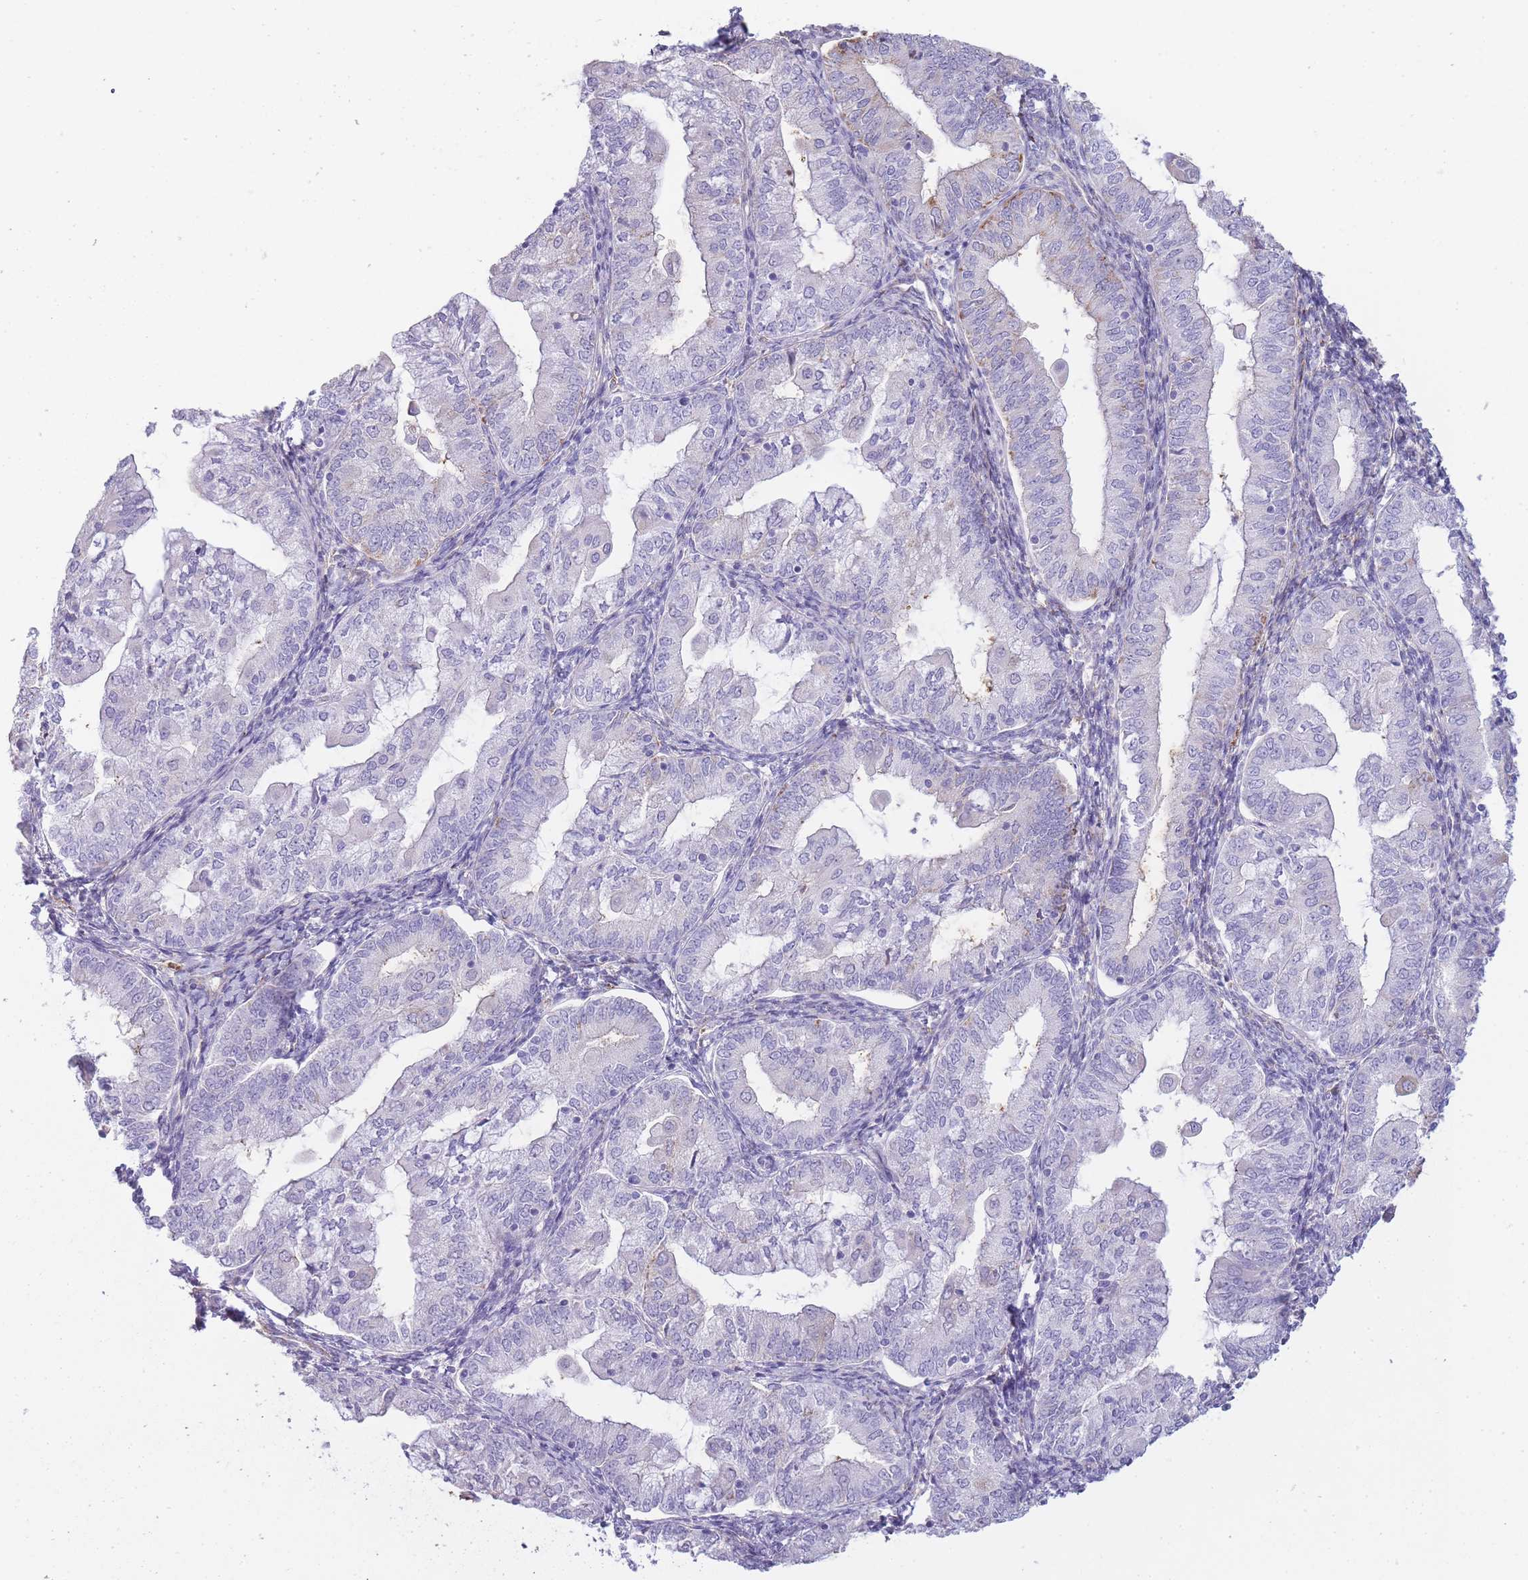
{"staining": {"intensity": "strong", "quantity": "25%-75%", "location": "cytoplasmic/membranous"}, "tissue": "endometrial cancer", "cell_type": "Tumor cells", "image_type": "cancer", "snomed": [{"axis": "morphology", "description": "Adenocarcinoma, NOS"}, {"axis": "topography", "description": "Endometrium"}], "caption": "This image demonstrates immunohistochemistry staining of endometrial adenocarcinoma, with high strong cytoplasmic/membranous expression in about 25%-75% of tumor cells.", "gene": "UTP14A", "patient": {"sex": "female", "age": 55}}